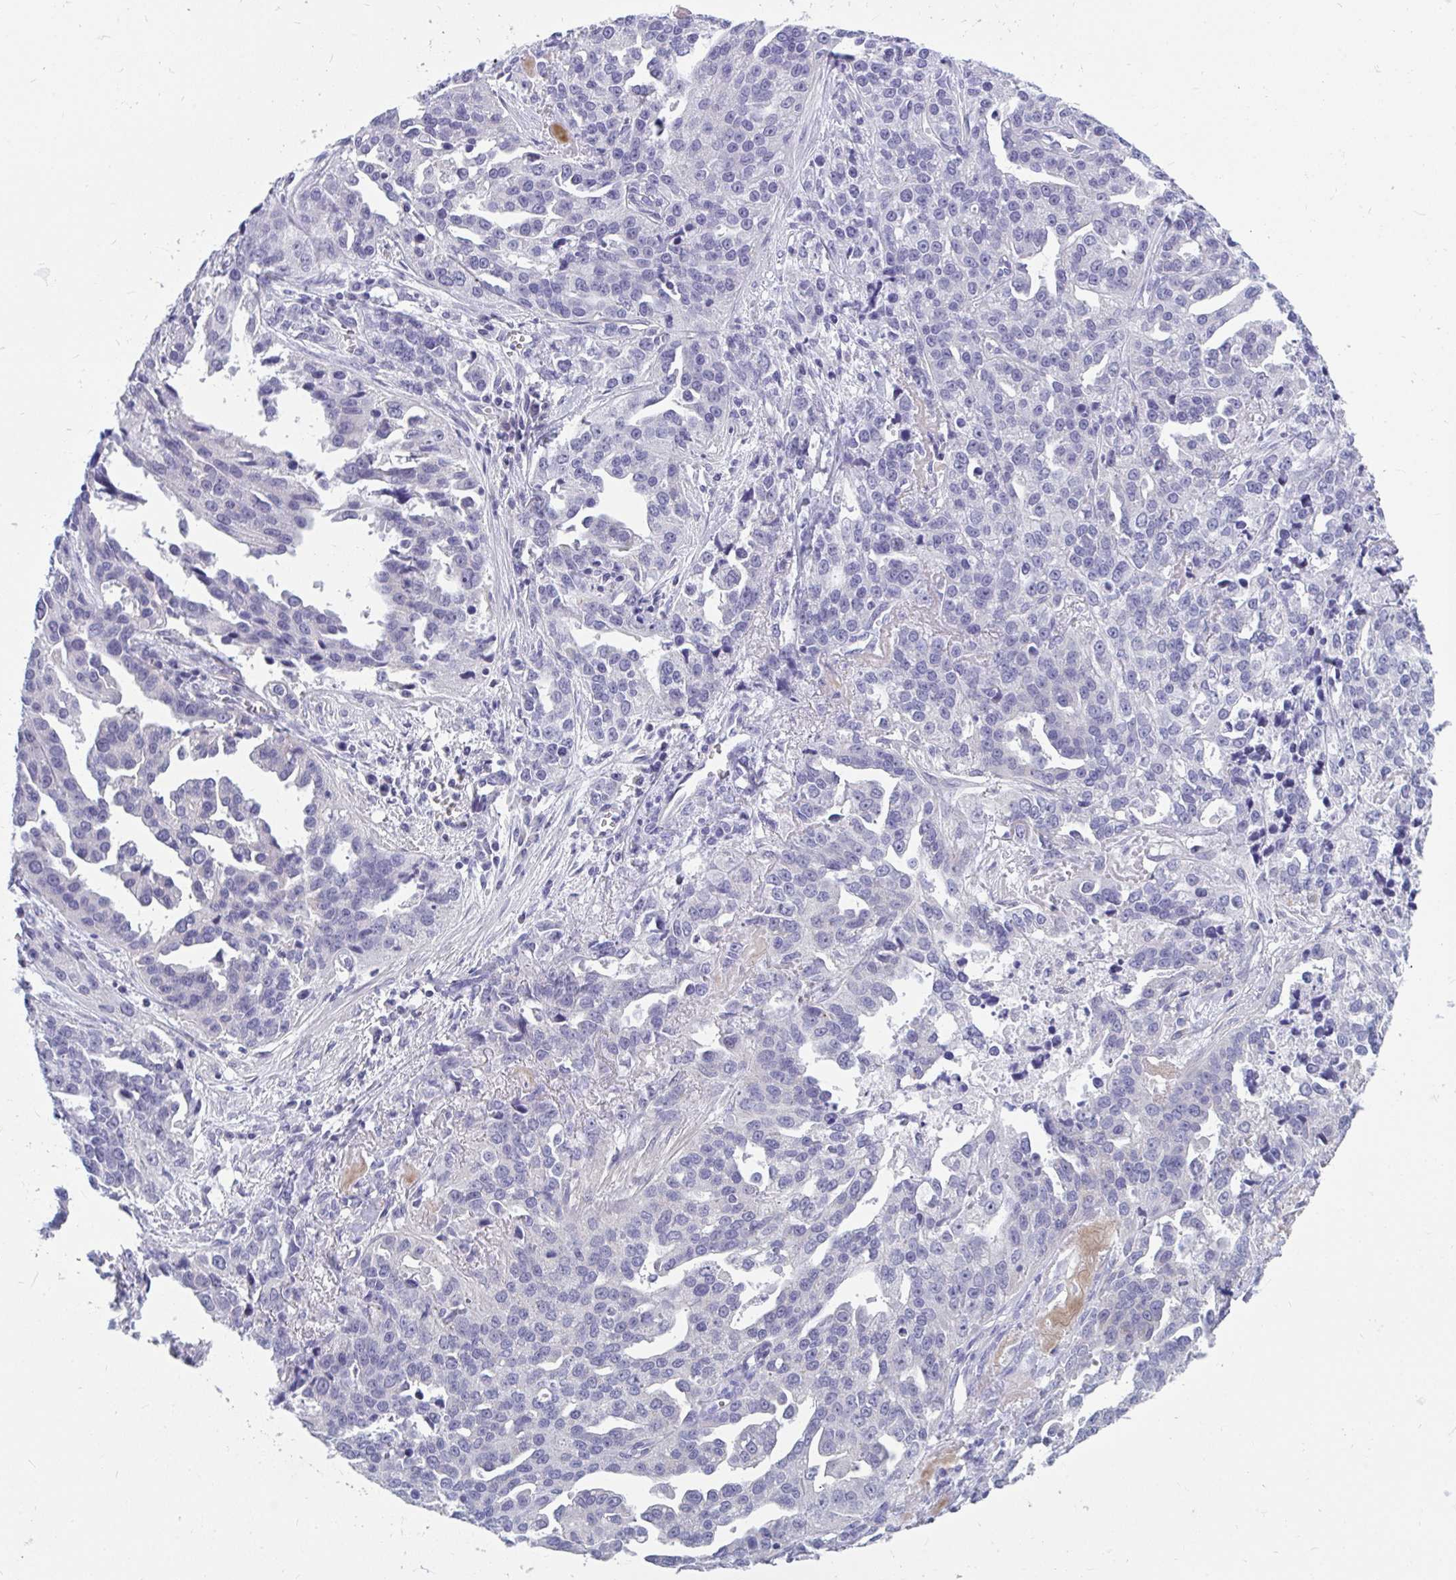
{"staining": {"intensity": "negative", "quantity": "none", "location": "none"}, "tissue": "ovarian cancer", "cell_type": "Tumor cells", "image_type": "cancer", "snomed": [{"axis": "morphology", "description": "Cystadenocarcinoma, serous, NOS"}, {"axis": "topography", "description": "Ovary"}], "caption": "A high-resolution photomicrograph shows immunohistochemistry (IHC) staining of serous cystadenocarcinoma (ovarian), which shows no significant expression in tumor cells. (DAB (3,3'-diaminobenzidine) immunohistochemistry (IHC) with hematoxylin counter stain).", "gene": "TSBP1", "patient": {"sex": "female", "age": 75}}